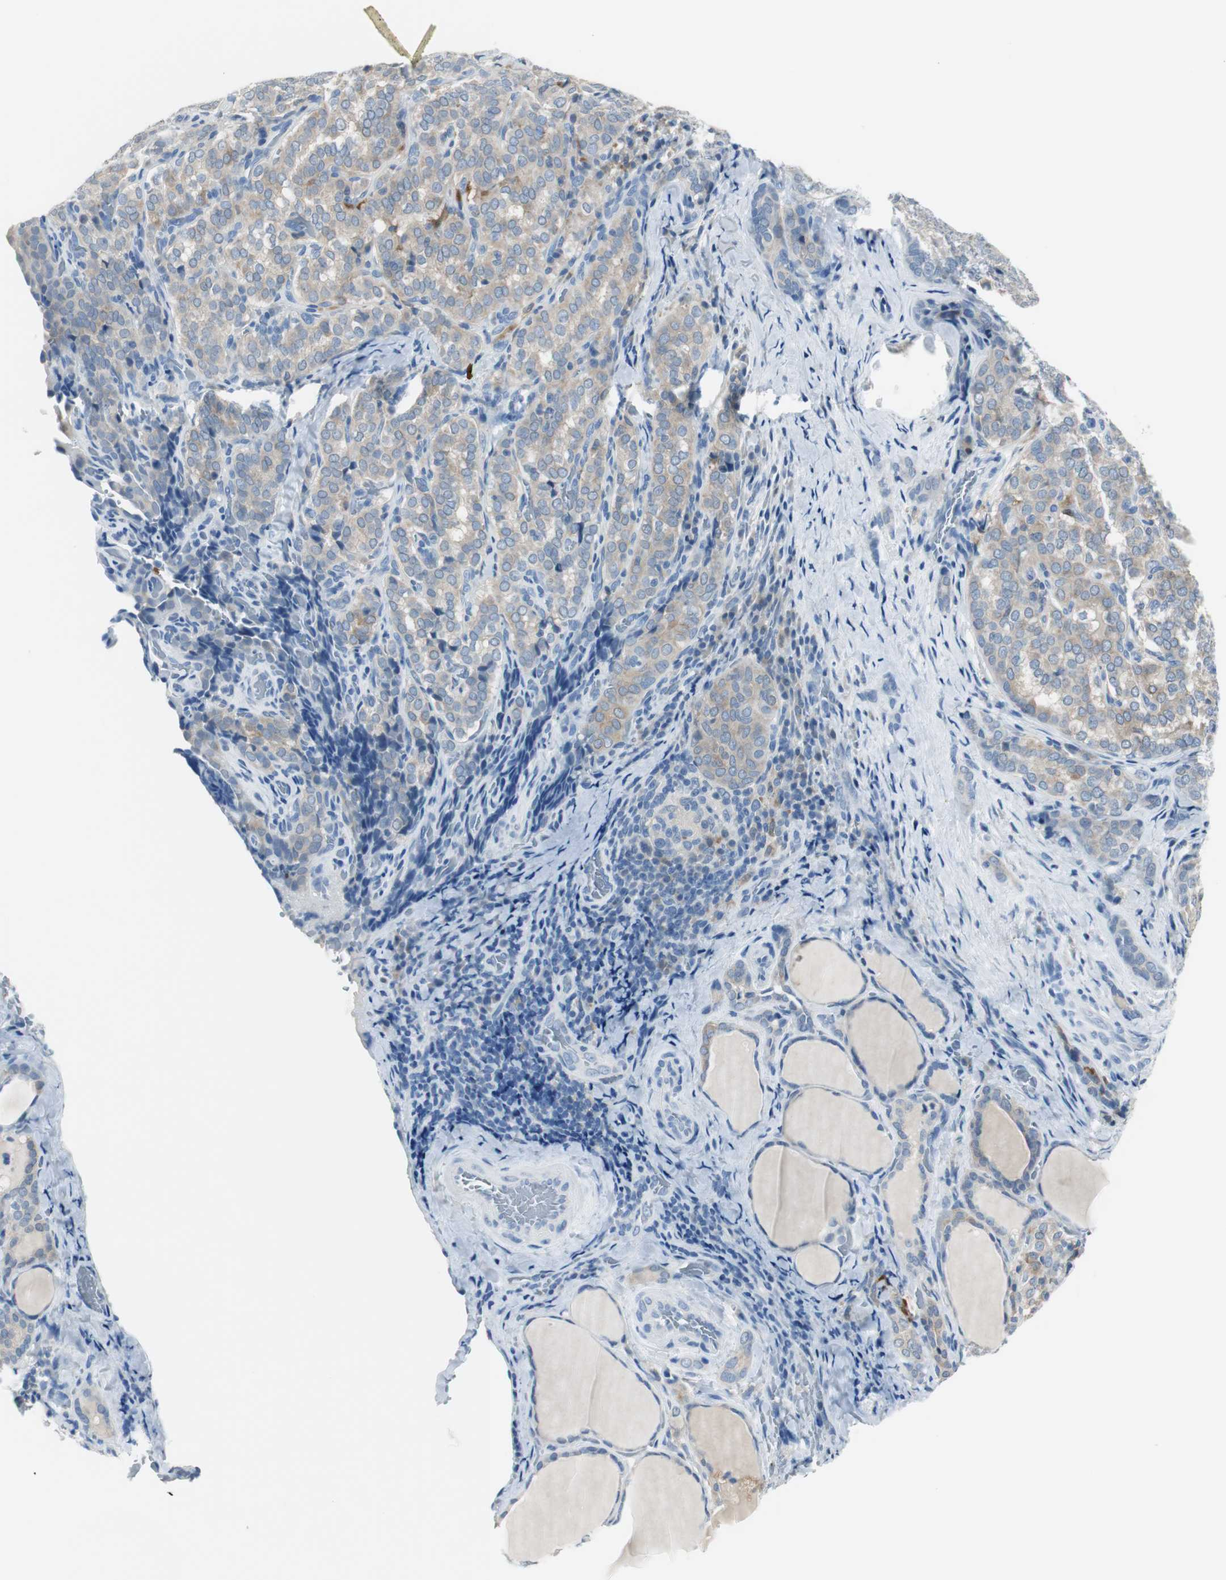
{"staining": {"intensity": "moderate", "quantity": "25%-75%", "location": "cytoplasmic/membranous"}, "tissue": "thyroid cancer", "cell_type": "Tumor cells", "image_type": "cancer", "snomed": [{"axis": "morphology", "description": "Papillary adenocarcinoma, NOS"}, {"axis": "topography", "description": "Thyroid gland"}], "caption": "Papillary adenocarcinoma (thyroid) stained with DAB (3,3'-diaminobenzidine) immunohistochemistry (IHC) demonstrates medium levels of moderate cytoplasmic/membranous staining in about 25%-75% of tumor cells. The staining is performed using DAB brown chromogen to label protein expression. The nuclei are counter-stained blue using hematoxylin.", "gene": "FBP1", "patient": {"sex": "female", "age": 30}}